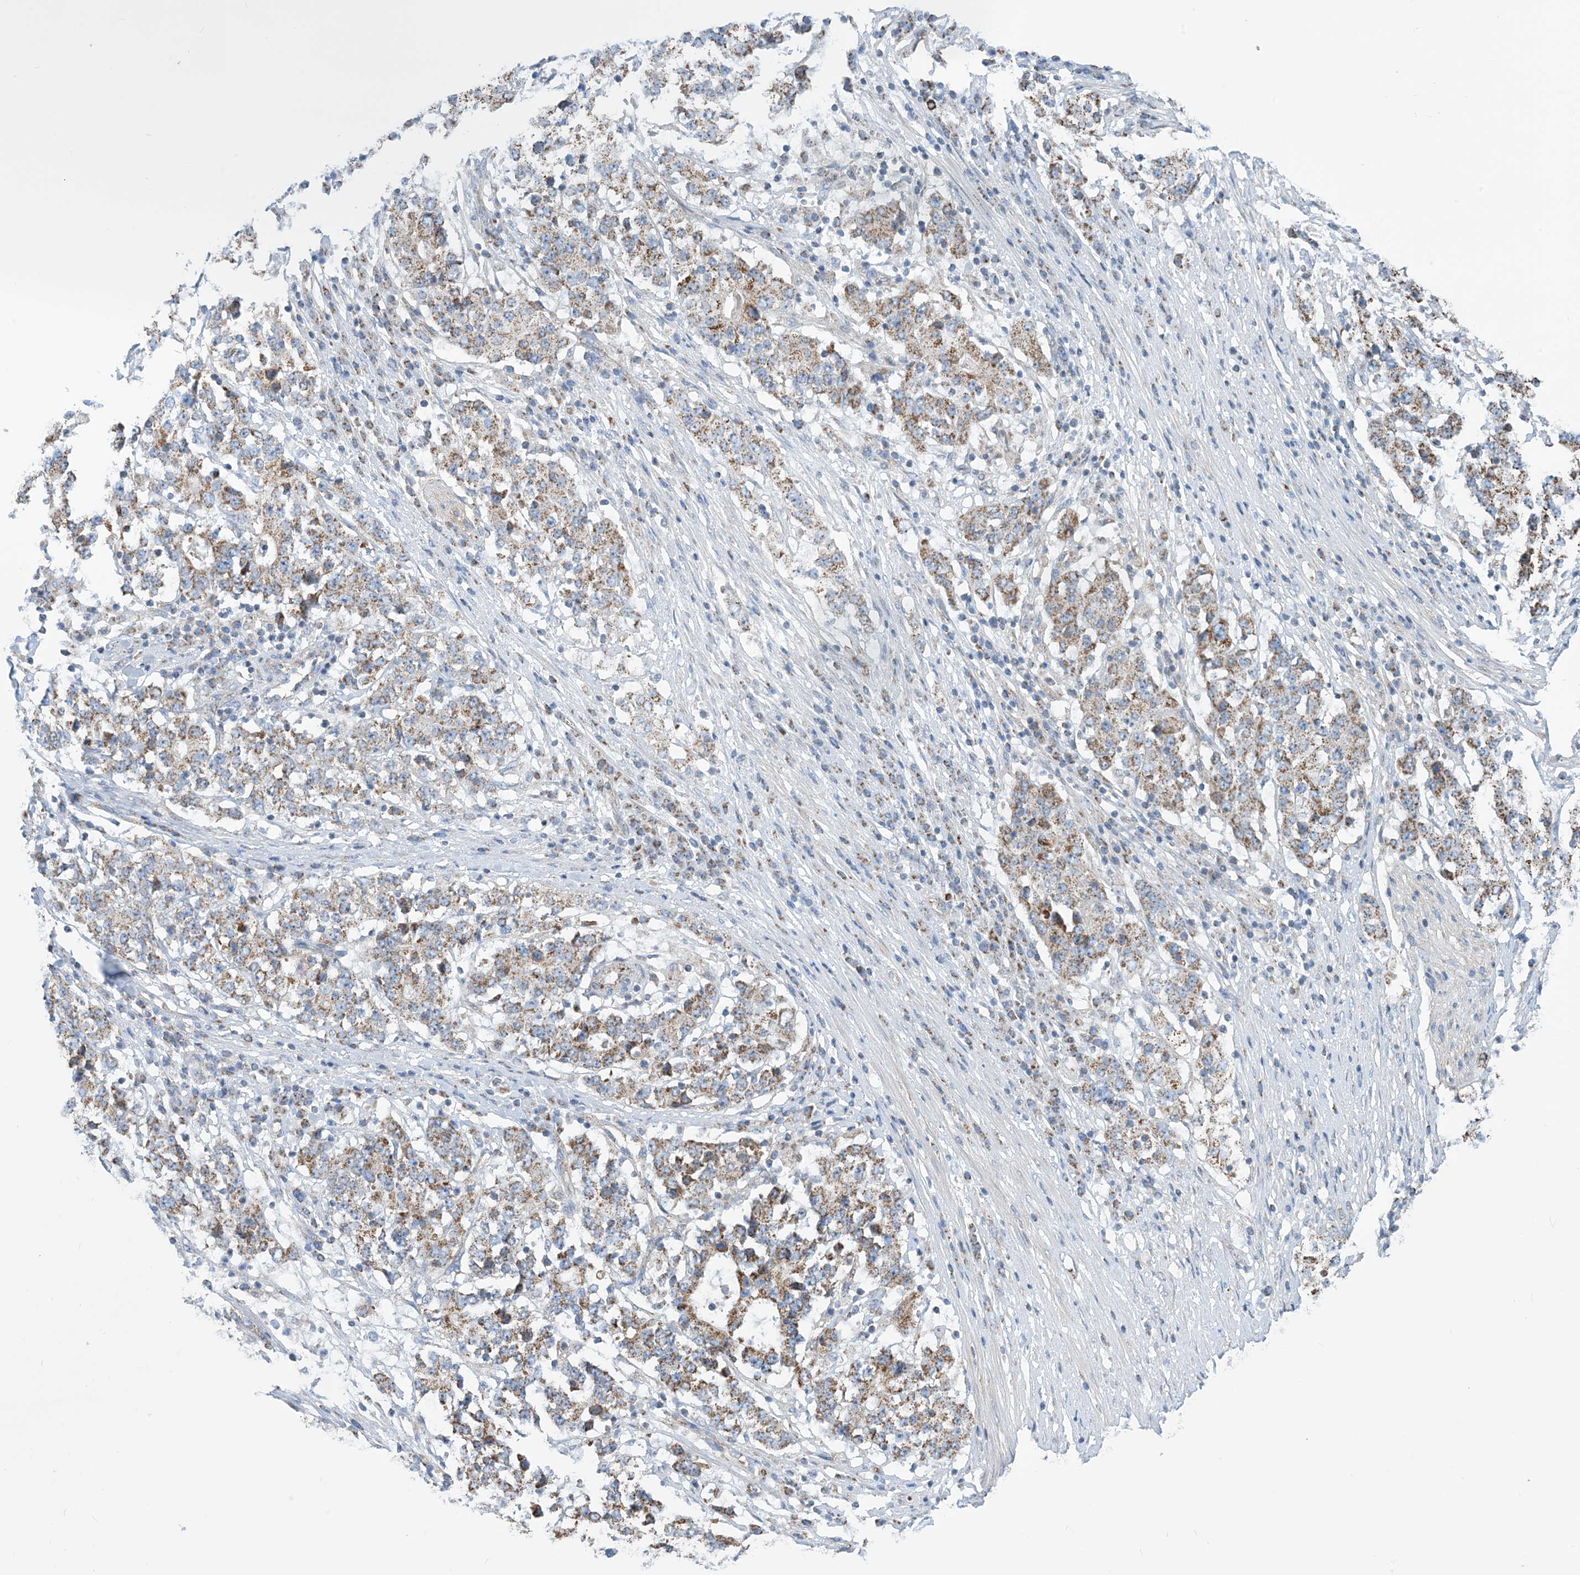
{"staining": {"intensity": "moderate", "quantity": ">75%", "location": "cytoplasmic/membranous"}, "tissue": "stomach cancer", "cell_type": "Tumor cells", "image_type": "cancer", "snomed": [{"axis": "morphology", "description": "Adenocarcinoma, NOS"}, {"axis": "topography", "description": "Stomach"}], "caption": "Adenocarcinoma (stomach) stained with a protein marker displays moderate staining in tumor cells.", "gene": "PHOSPHO2", "patient": {"sex": "male", "age": 59}}